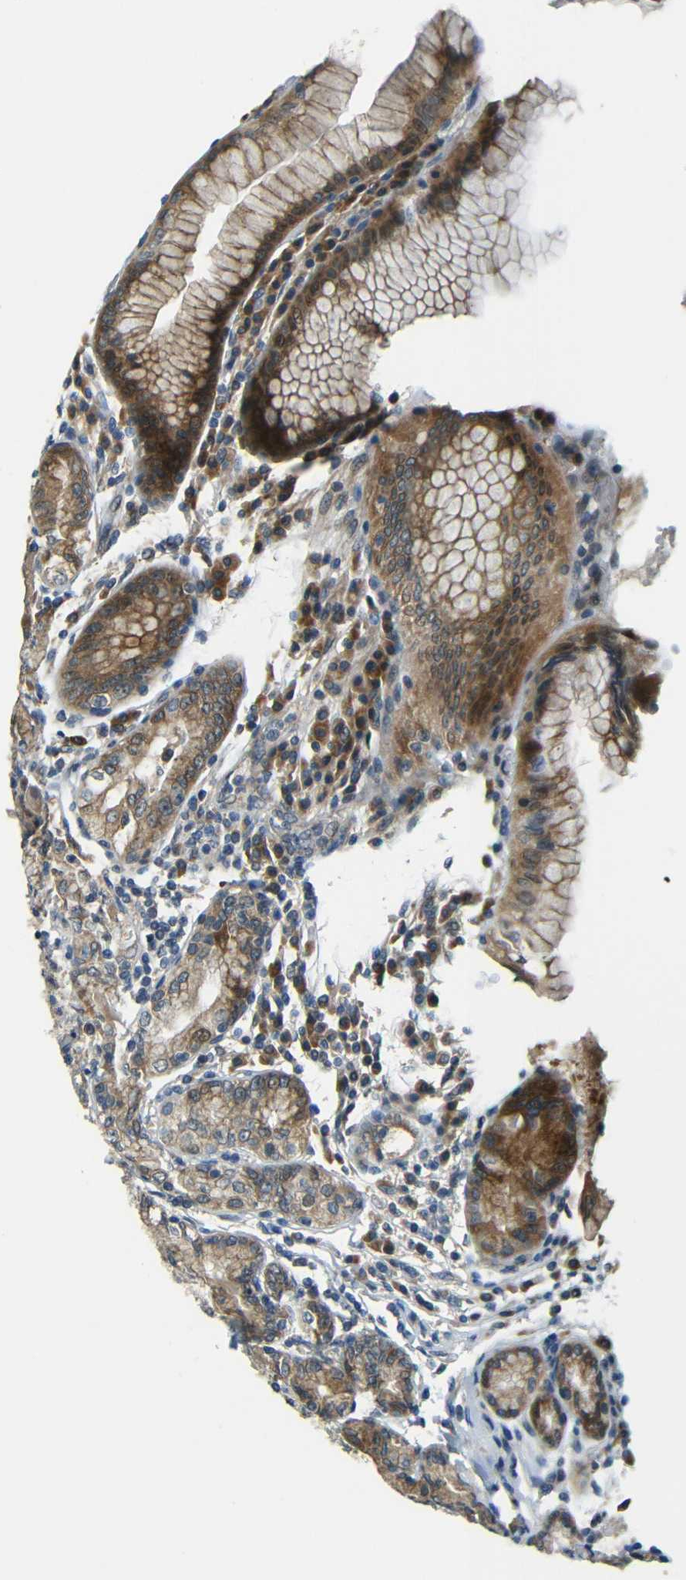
{"staining": {"intensity": "moderate", "quantity": ">75%", "location": "cytoplasmic/membranous"}, "tissue": "stomach", "cell_type": "Glandular cells", "image_type": "normal", "snomed": [{"axis": "morphology", "description": "Normal tissue, NOS"}, {"axis": "topography", "description": "Stomach, lower"}], "caption": "The immunohistochemical stain shows moderate cytoplasmic/membranous expression in glandular cells of normal stomach. (DAB (3,3'-diaminobenzidine) IHC, brown staining for protein, blue staining for nuclei).", "gene": "FNDC3A", "patient": {"sex": "female", "age": 76}}